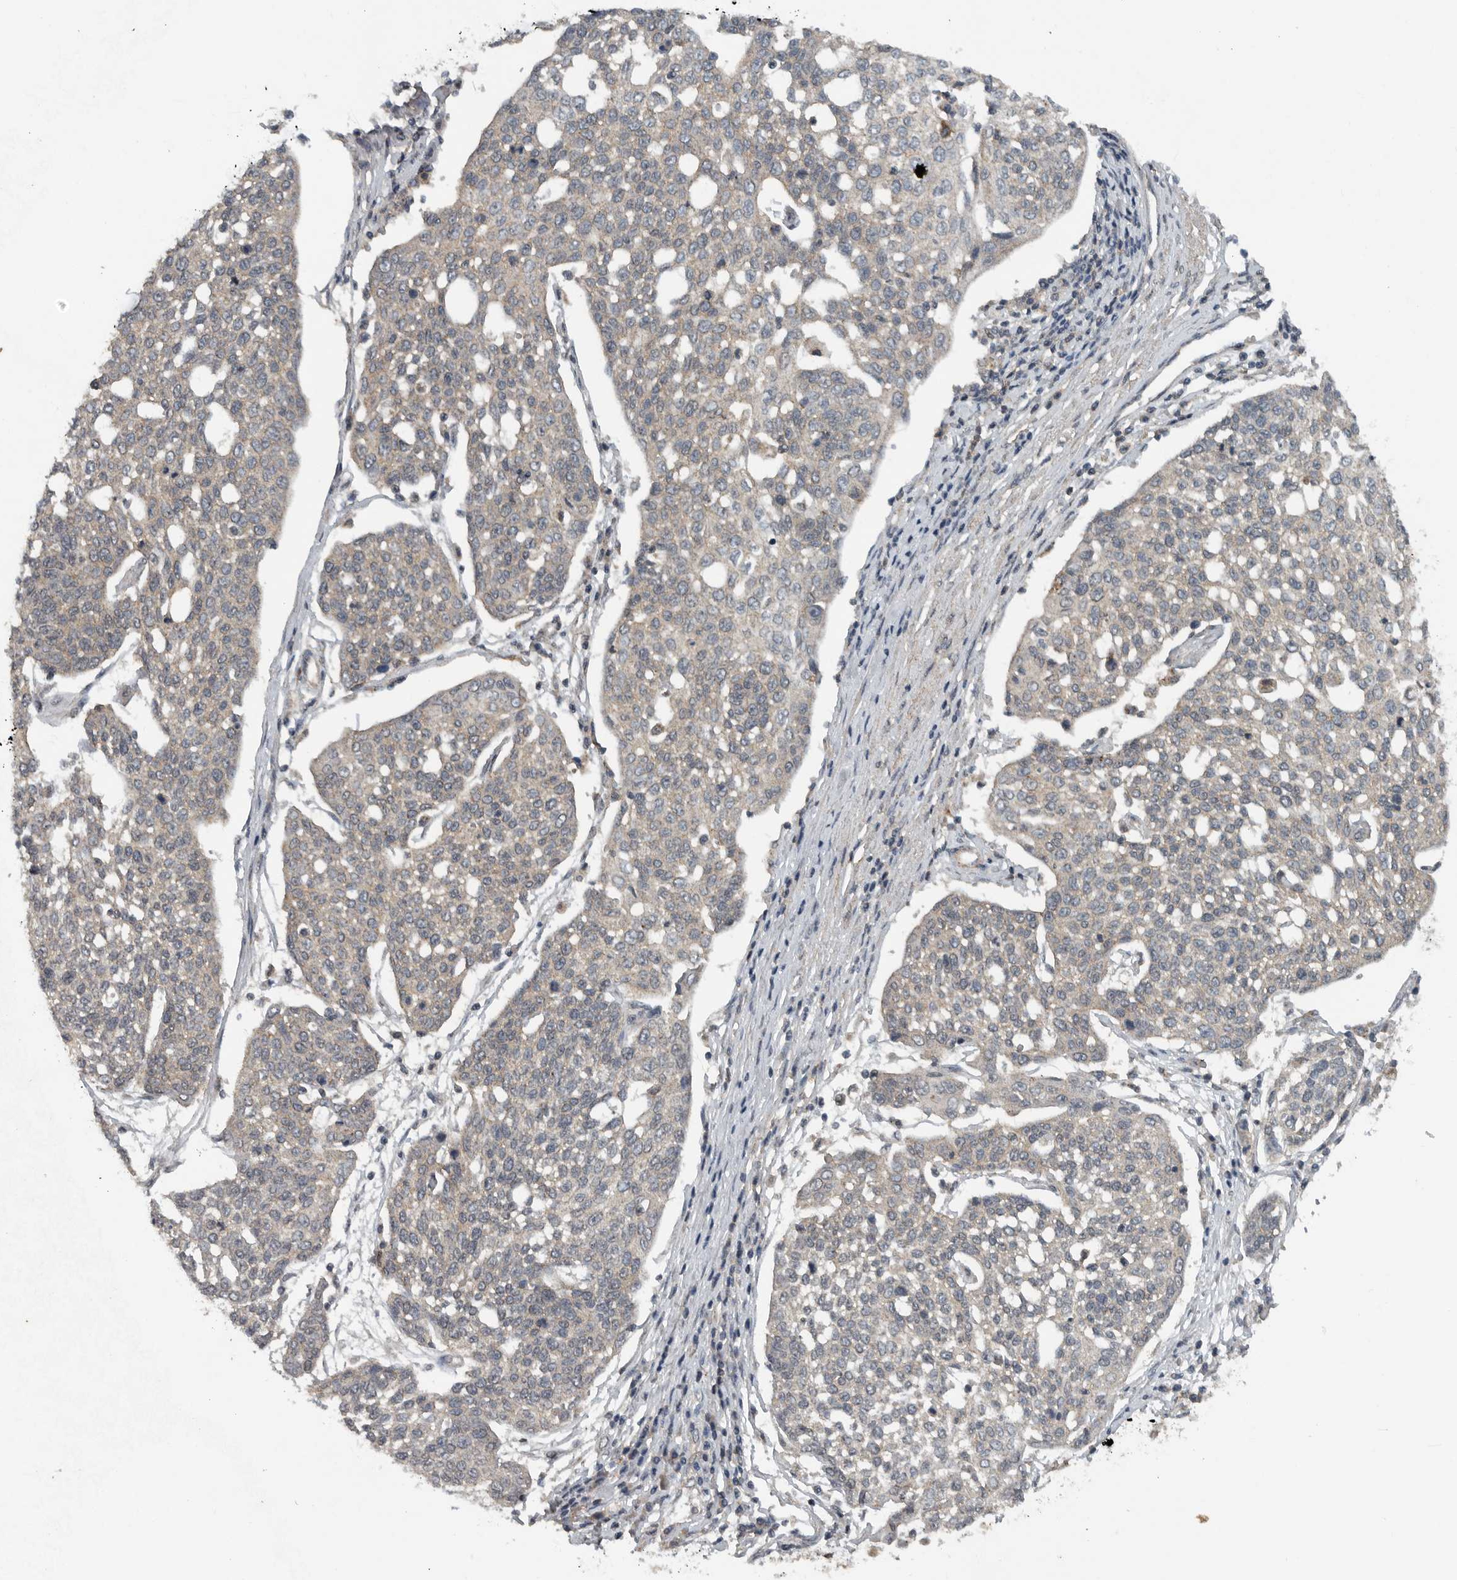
{"staining": {"intensity": "negative", "quantity": "none", "location": "none"}, "tissue": "cervical cancer", "cell_type": "Tumor cells", "image_type": "cancer", "snomed": [{"axis": "morphology", "description": "Squamous cell carcinoma, NOS"}, {"axis": "topography", "description": "Cervix"}], "caption": "DAB (3,3'-diaminobenzidine) immunohistochemical staining of cervical squamous cell carcinoma displays no significant expression in tumor cells.", "gene": "IL6ST", "patient": {"sex": "female", "age": 34}}